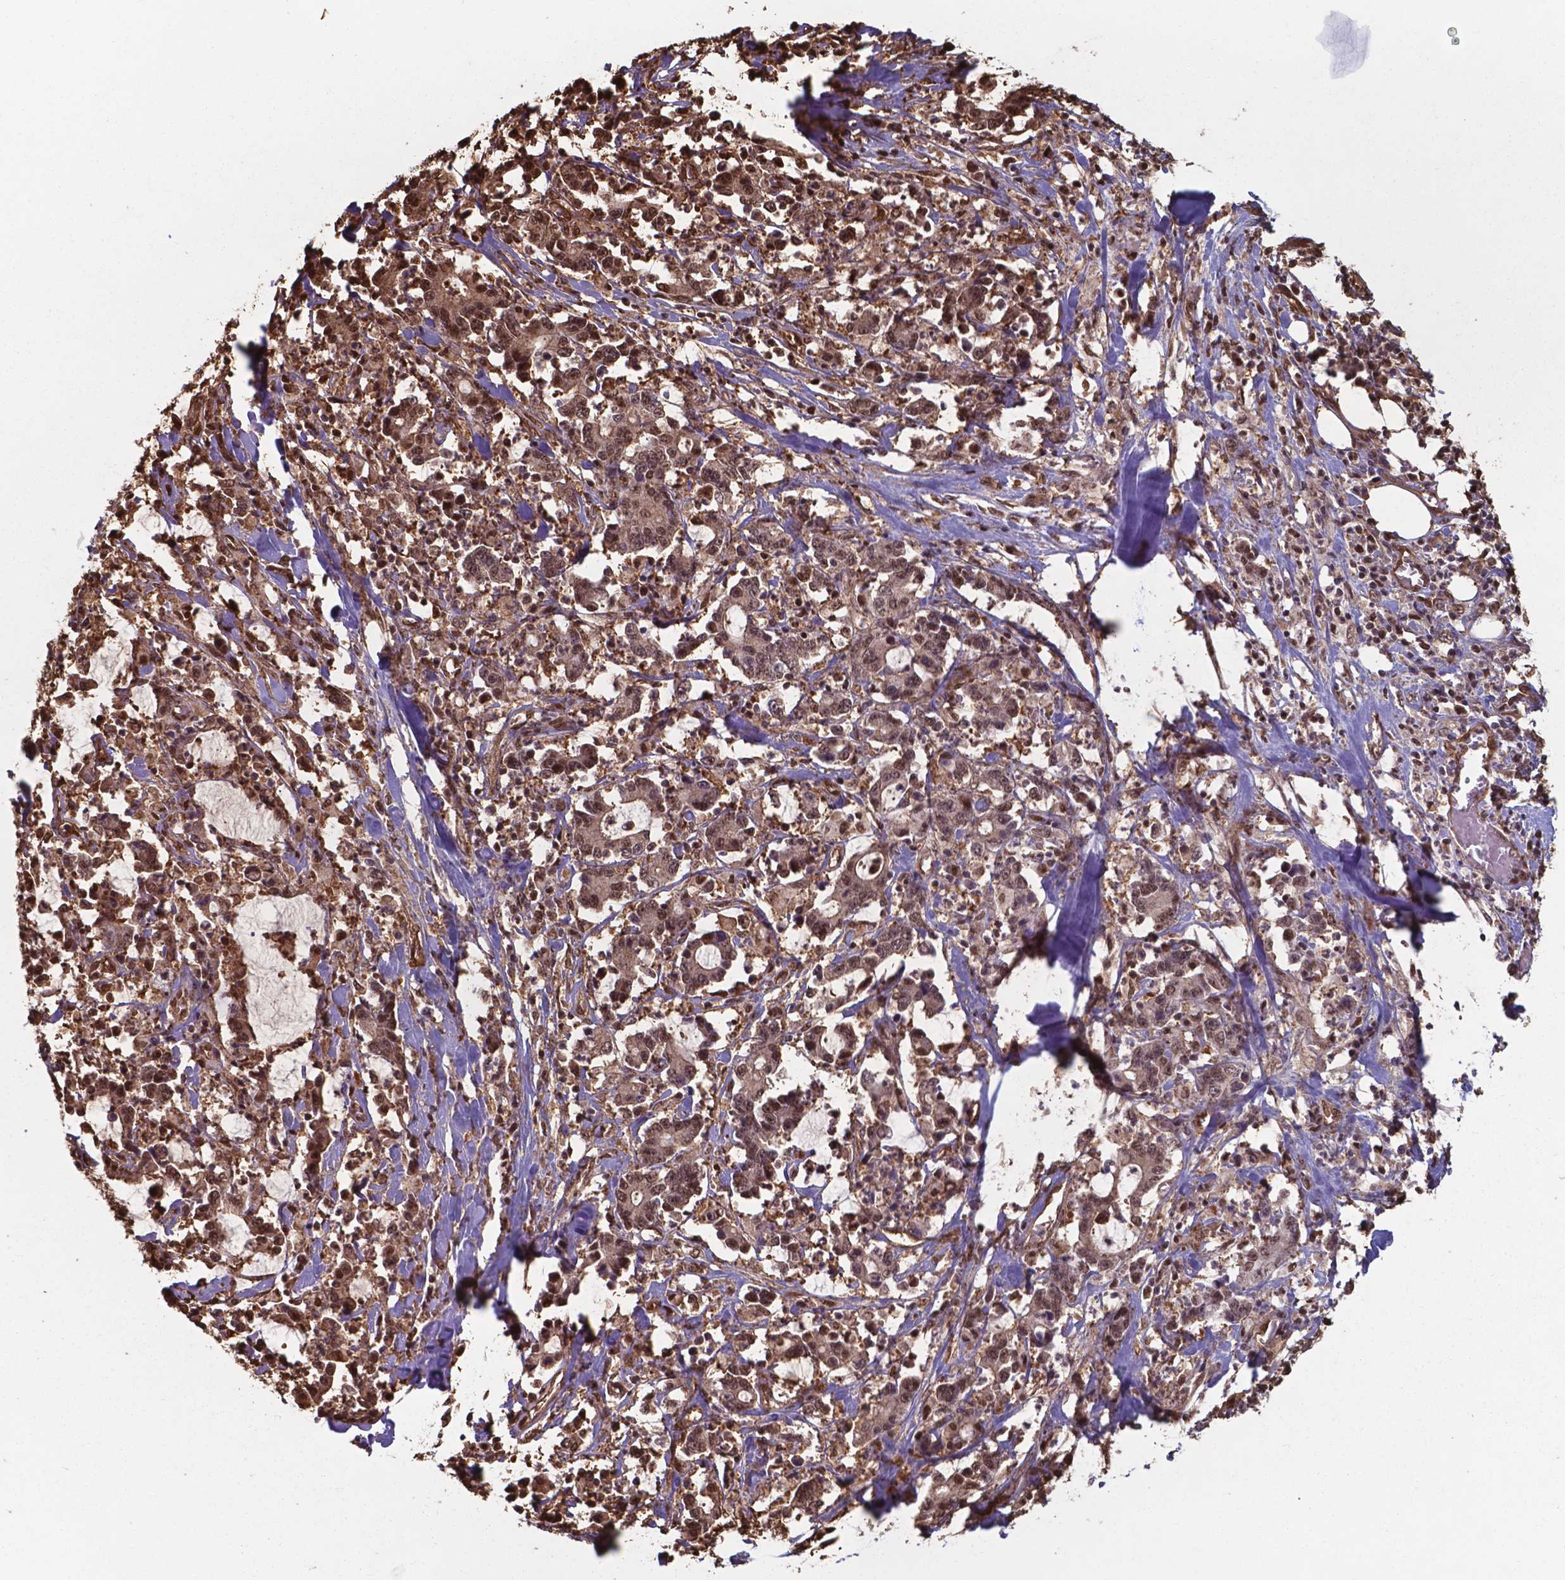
{"staining": {"intensity": "moderate", "quantity": ">75%", "location": "cytoplasmic/membranous,nuclear"}, "tissue": "stomach cancer", "cell_type": "Tumor cells", "image_type": "cancer", "snomed": [{"axis": "morphology", "description": "Adenocarcinoma, NOS"}, {"axis": "topography", "description": "Stomach, upper"}], "caption": "This image displays IHC staining of adenocarcinoma (stomach), with medium moderate cytoplasmic/membranous and nuclear positivity in approximately >75% of tumor cells.", "gene": "CHP2", "patient": {"sex": "male", "age": 68}}